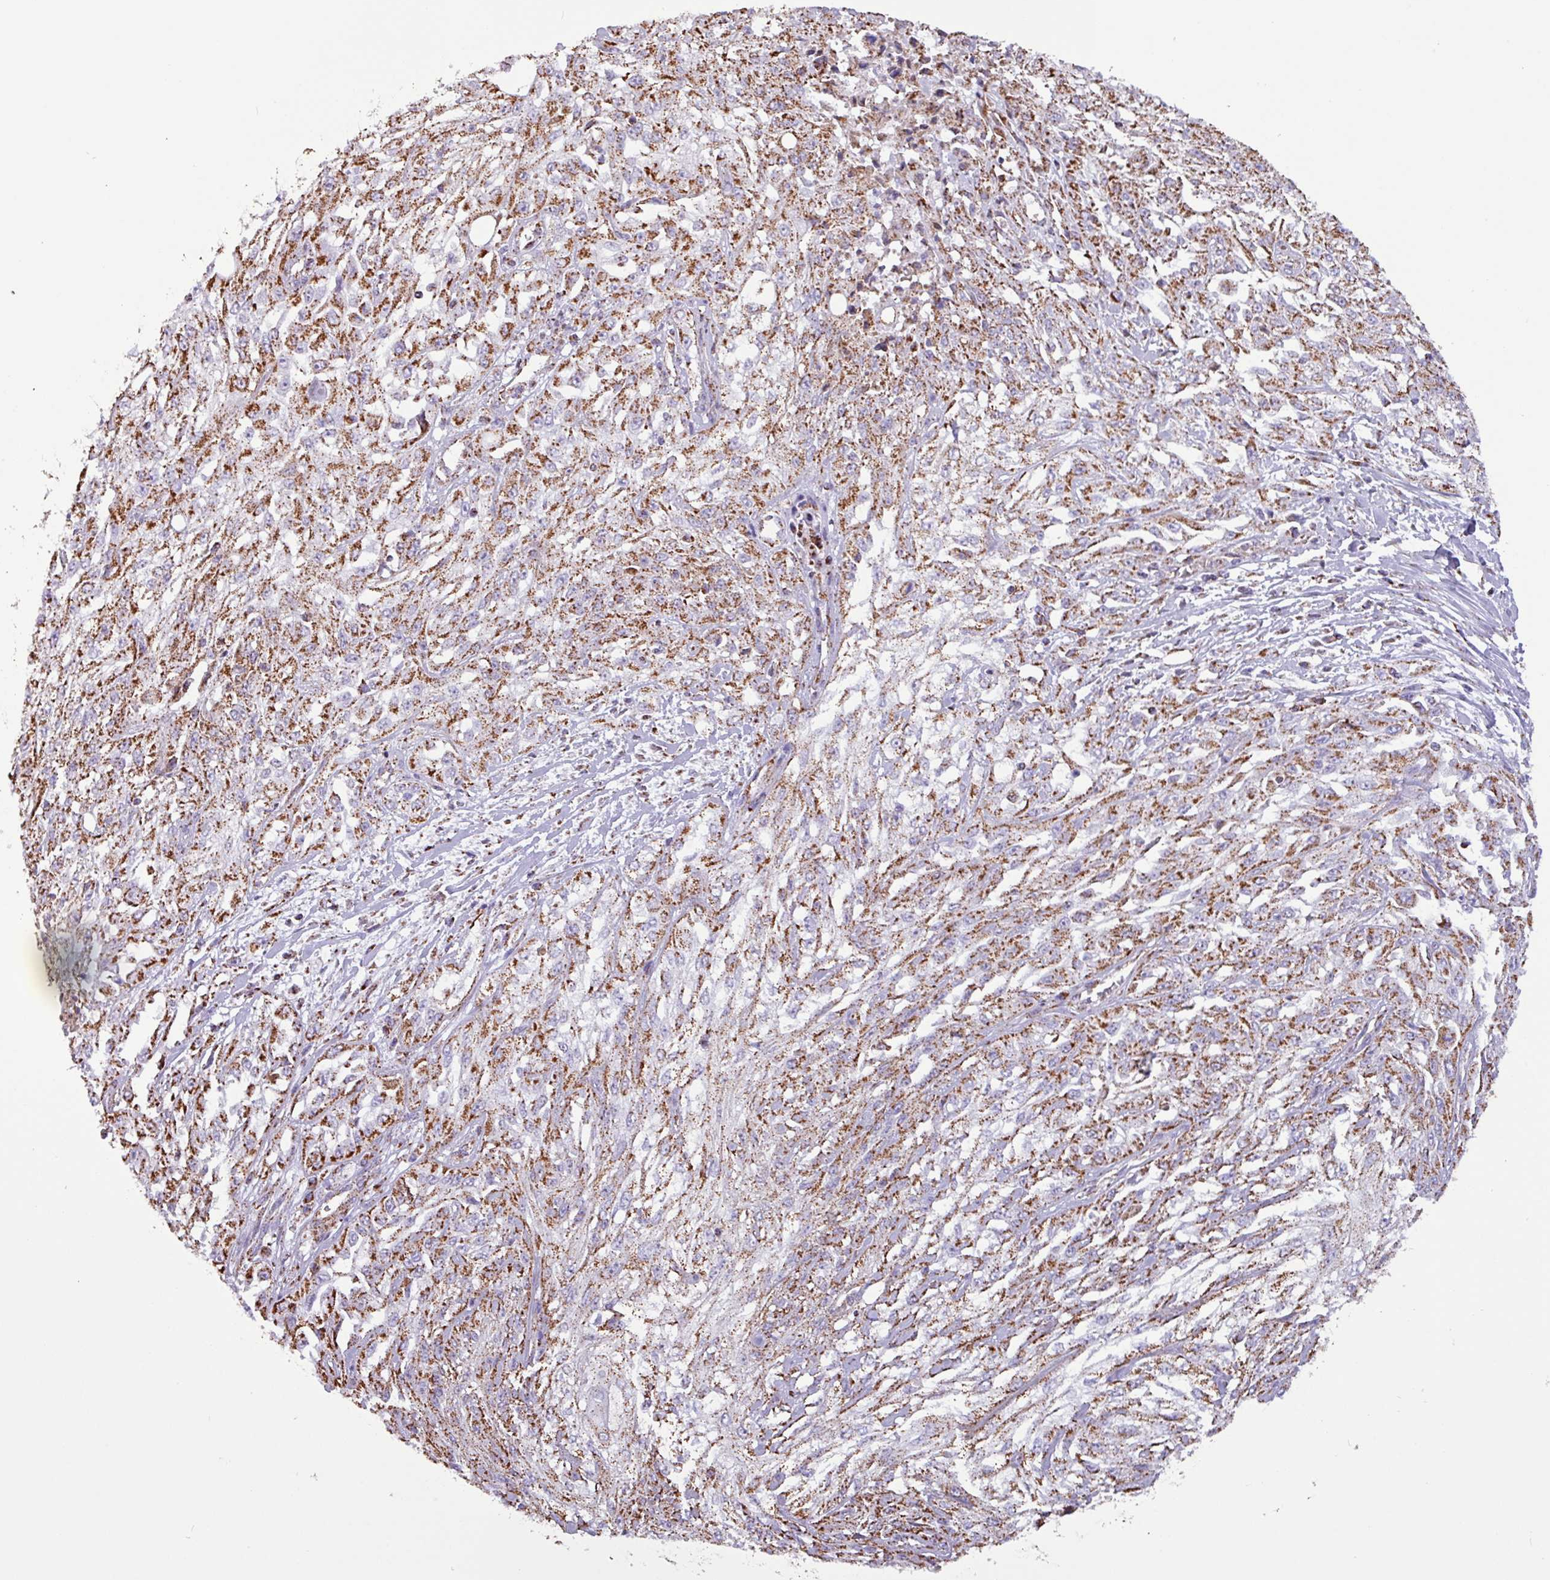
{"staining": {"intensity": "moderate", "quantity": ">75%", "location": "cytoplasmic/membranous"}, "tissue": "skin cancer", "cell_type": "Tumor cells", "image_type": "cancer", "snomed": [{"axis": "morphology", "description": "Squamous cell carcinoma, NOS"}, {"axis": "morphology", "description": "Squamous cell carcinoma, metastatic, NOS"}, {"axis": "topography", "description": "Skin"}, {"axis": "topography", "description": "Lymph node"}], "caption": "Protein analysis of squamous cell carcinoma (skin) tissue demonstrates moderate cytoplasmic/membranous staining in approximately >75% of tumor cells.", "gene": "RTL3", "patient": {"sex": "male", "age": 75}}